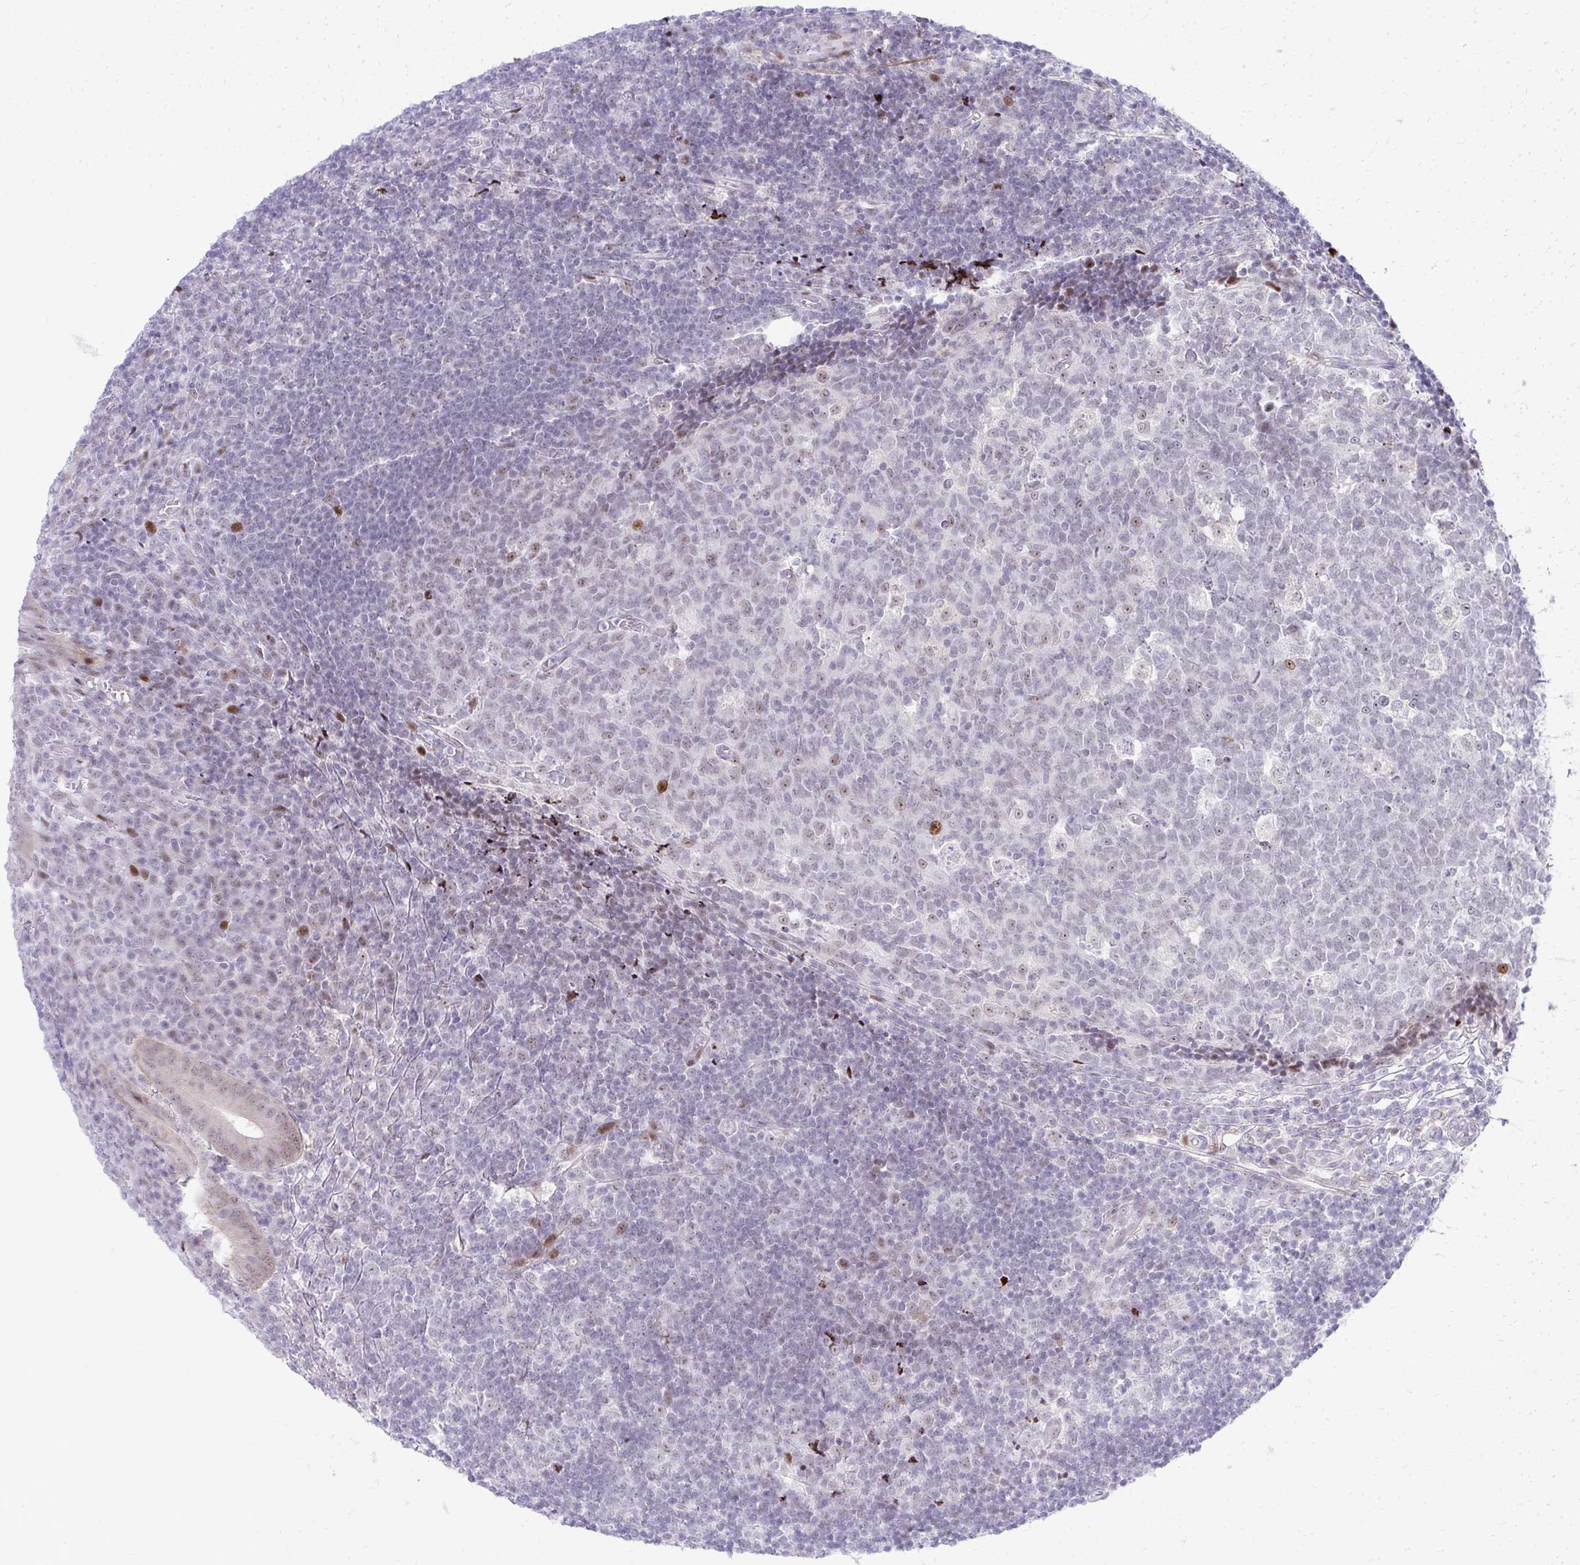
{"staining": {"intensity": "moderate", "quantity": ">75%", "location": "cytoplasmic/membranous,nuclear"}, "tissue": "appendix", "cell_type": "Glandular cells", "image_type": "normal", "snomed": [{"axis": "morphology", "description": "Normal tissue, NOS"}, {"axis": "topography", "description": "Appendix"}], "caption": "About >75% of glandular cells in benign human appendix exhibit moderate cytoplasmic/membranous,nuclear protein positivity as visualized by brown immunohistochemical staining.", "gene": "GLDN", "patient": {"sex": "male", "age": 18}}